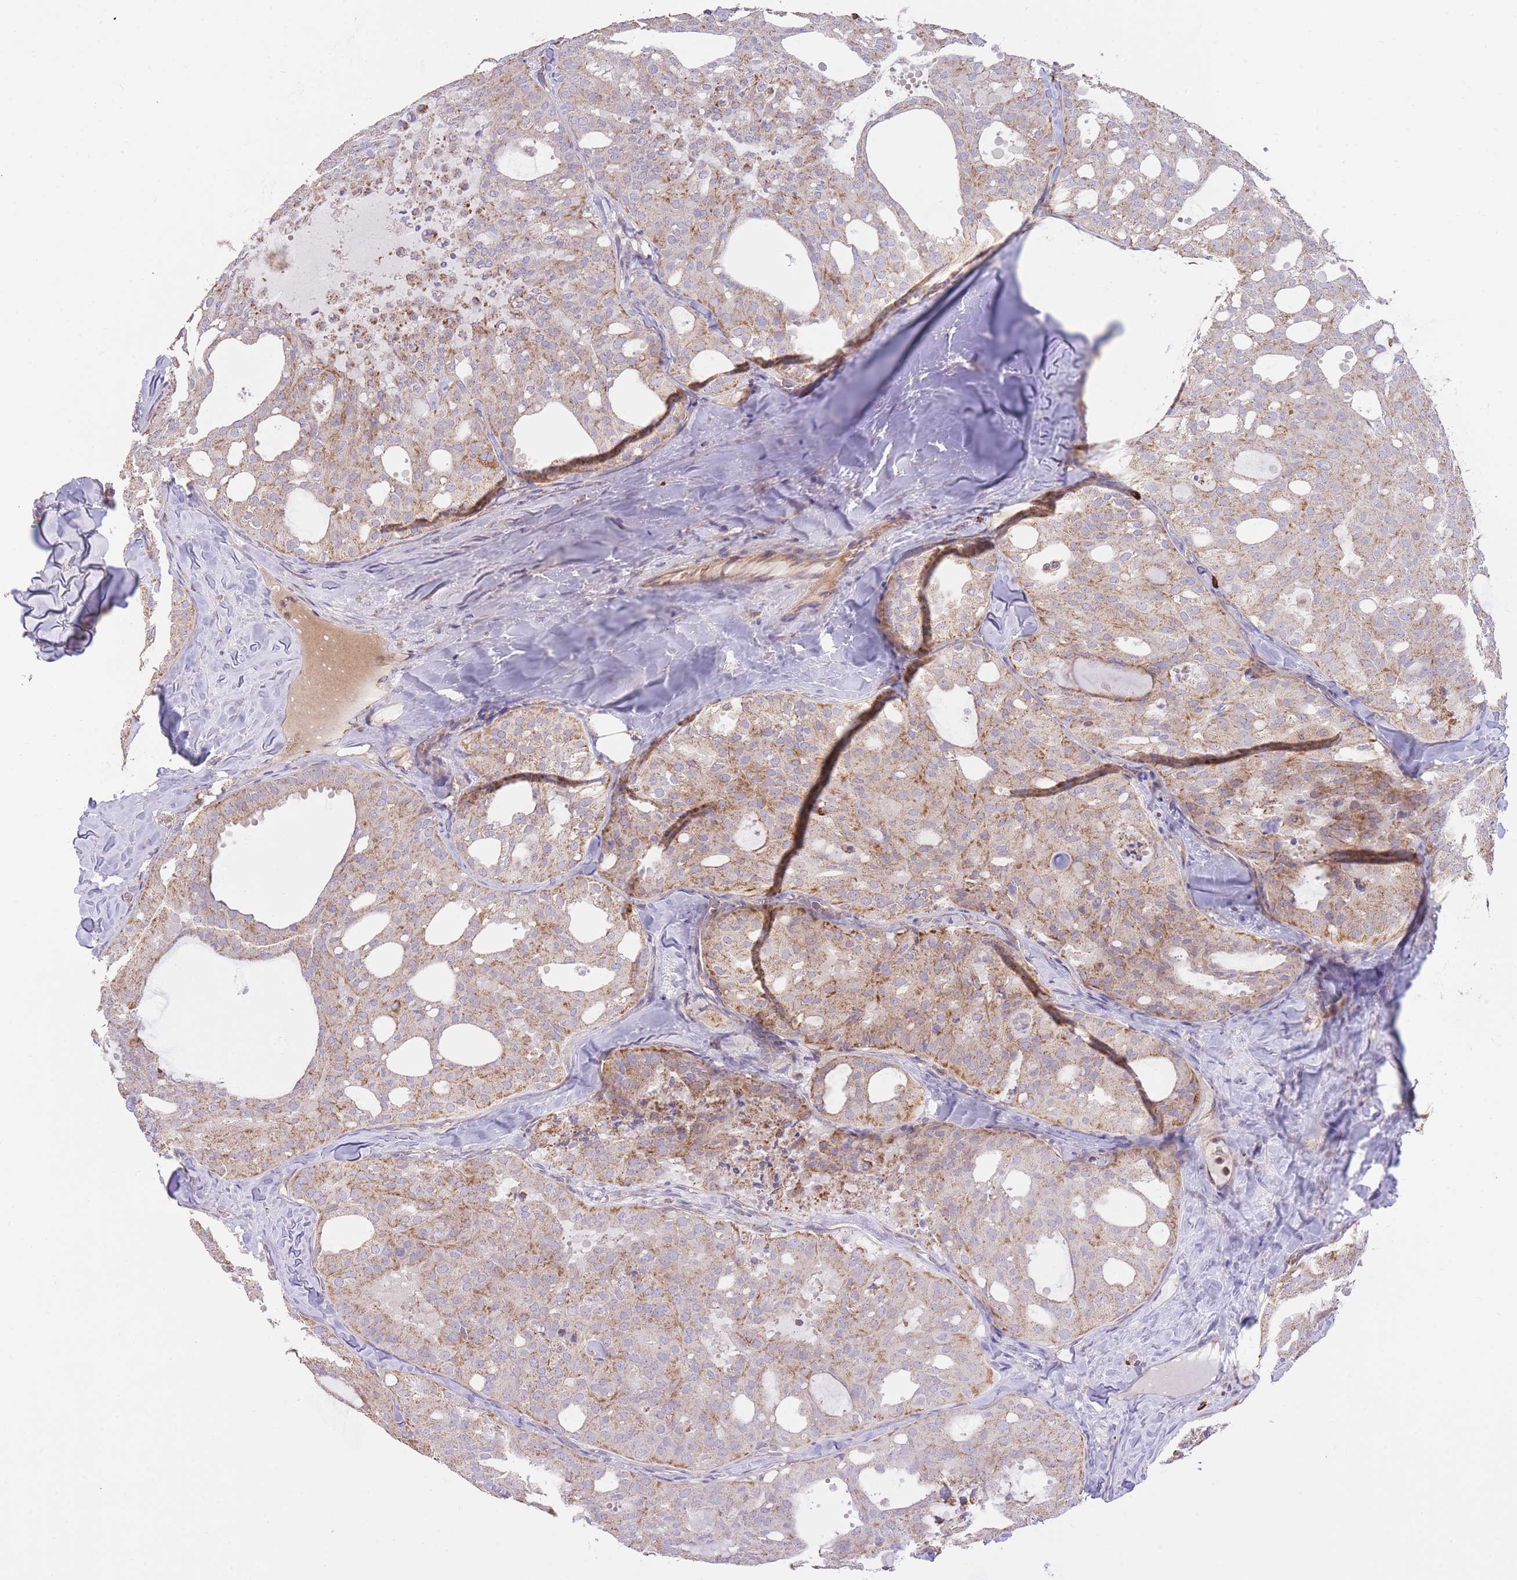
{"staining": {"intensity": "moderate", "quantity": "25%-75%", "location": "cytoplasmic/membranous"}, "tissue": "thyroid cancer", "cell_type": "Tumor cells", "image_type": "cancer", "snomed": [{"axis": "morphology", "description": "Follicular adenoma carcinoma, NOS"}, {"axis": "topography", "description": "Thyroid gland"}], "caption": "Immunohistochemistry (IHC) photomicrograph of human follicular adenoma carcinoma (thyroid) stained for a protein (brown), which reveals medium levels of moderate cytoplasmic/membranous staining in approximately 25%-75% of tumor cells.", "gene": "PREP", "patient": {"sex": "male", "age": 75}}